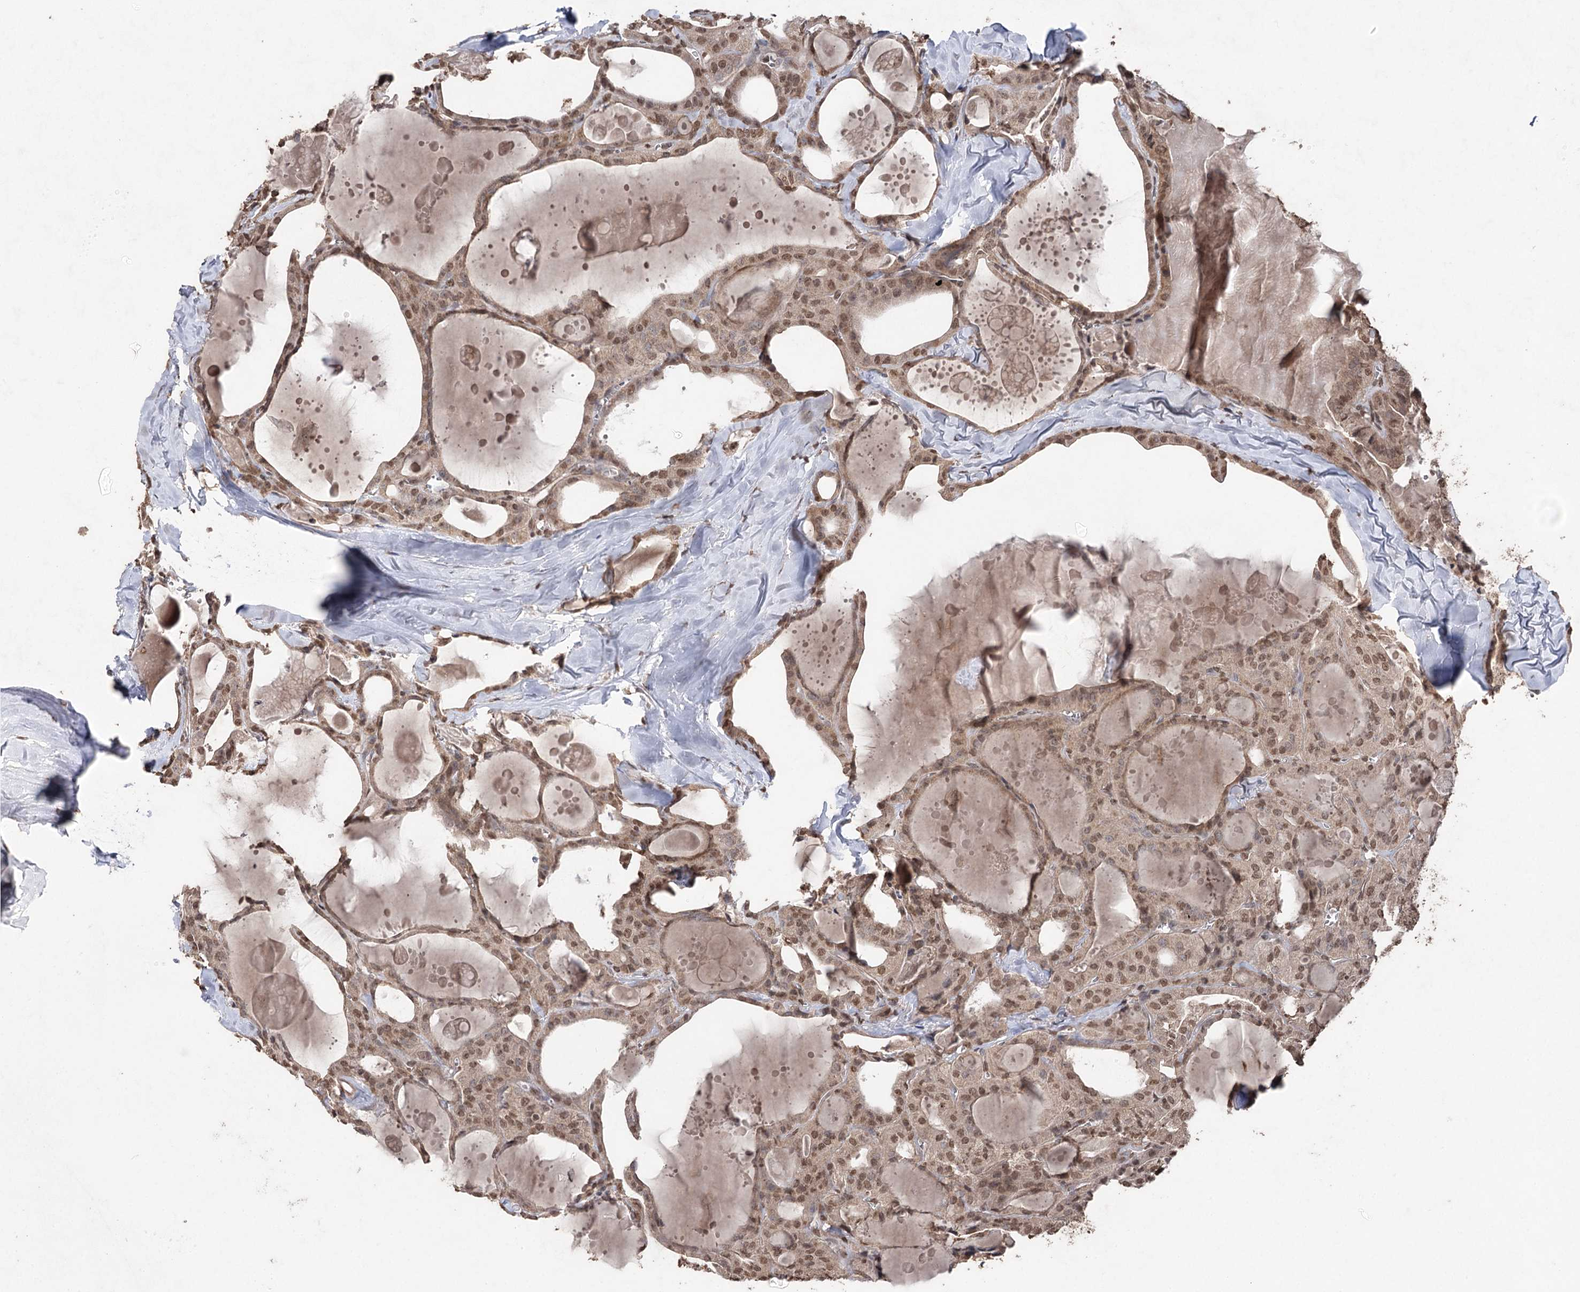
{"staining": {"intensity": "moderate", "quantity": ">75%", "location": "nuclear"}, "tissue": "thyroid cancer", "cell_type": "Tumor cells", "image_type": "cancer", "snomed": [{"axis": "morphology", "description": "Papillary adenocarcinoma, NOS"}, {"axis": "topography", "description": "Thyroid gland"}], "caption": "An image showing moderate nuclear positivity in approximately >75% of tumor cells in thyroid cancer, as visualized by brown immunohistochemical staining.", "gene": "ATG14", "patient": {"sex": "male", "age": 52}}